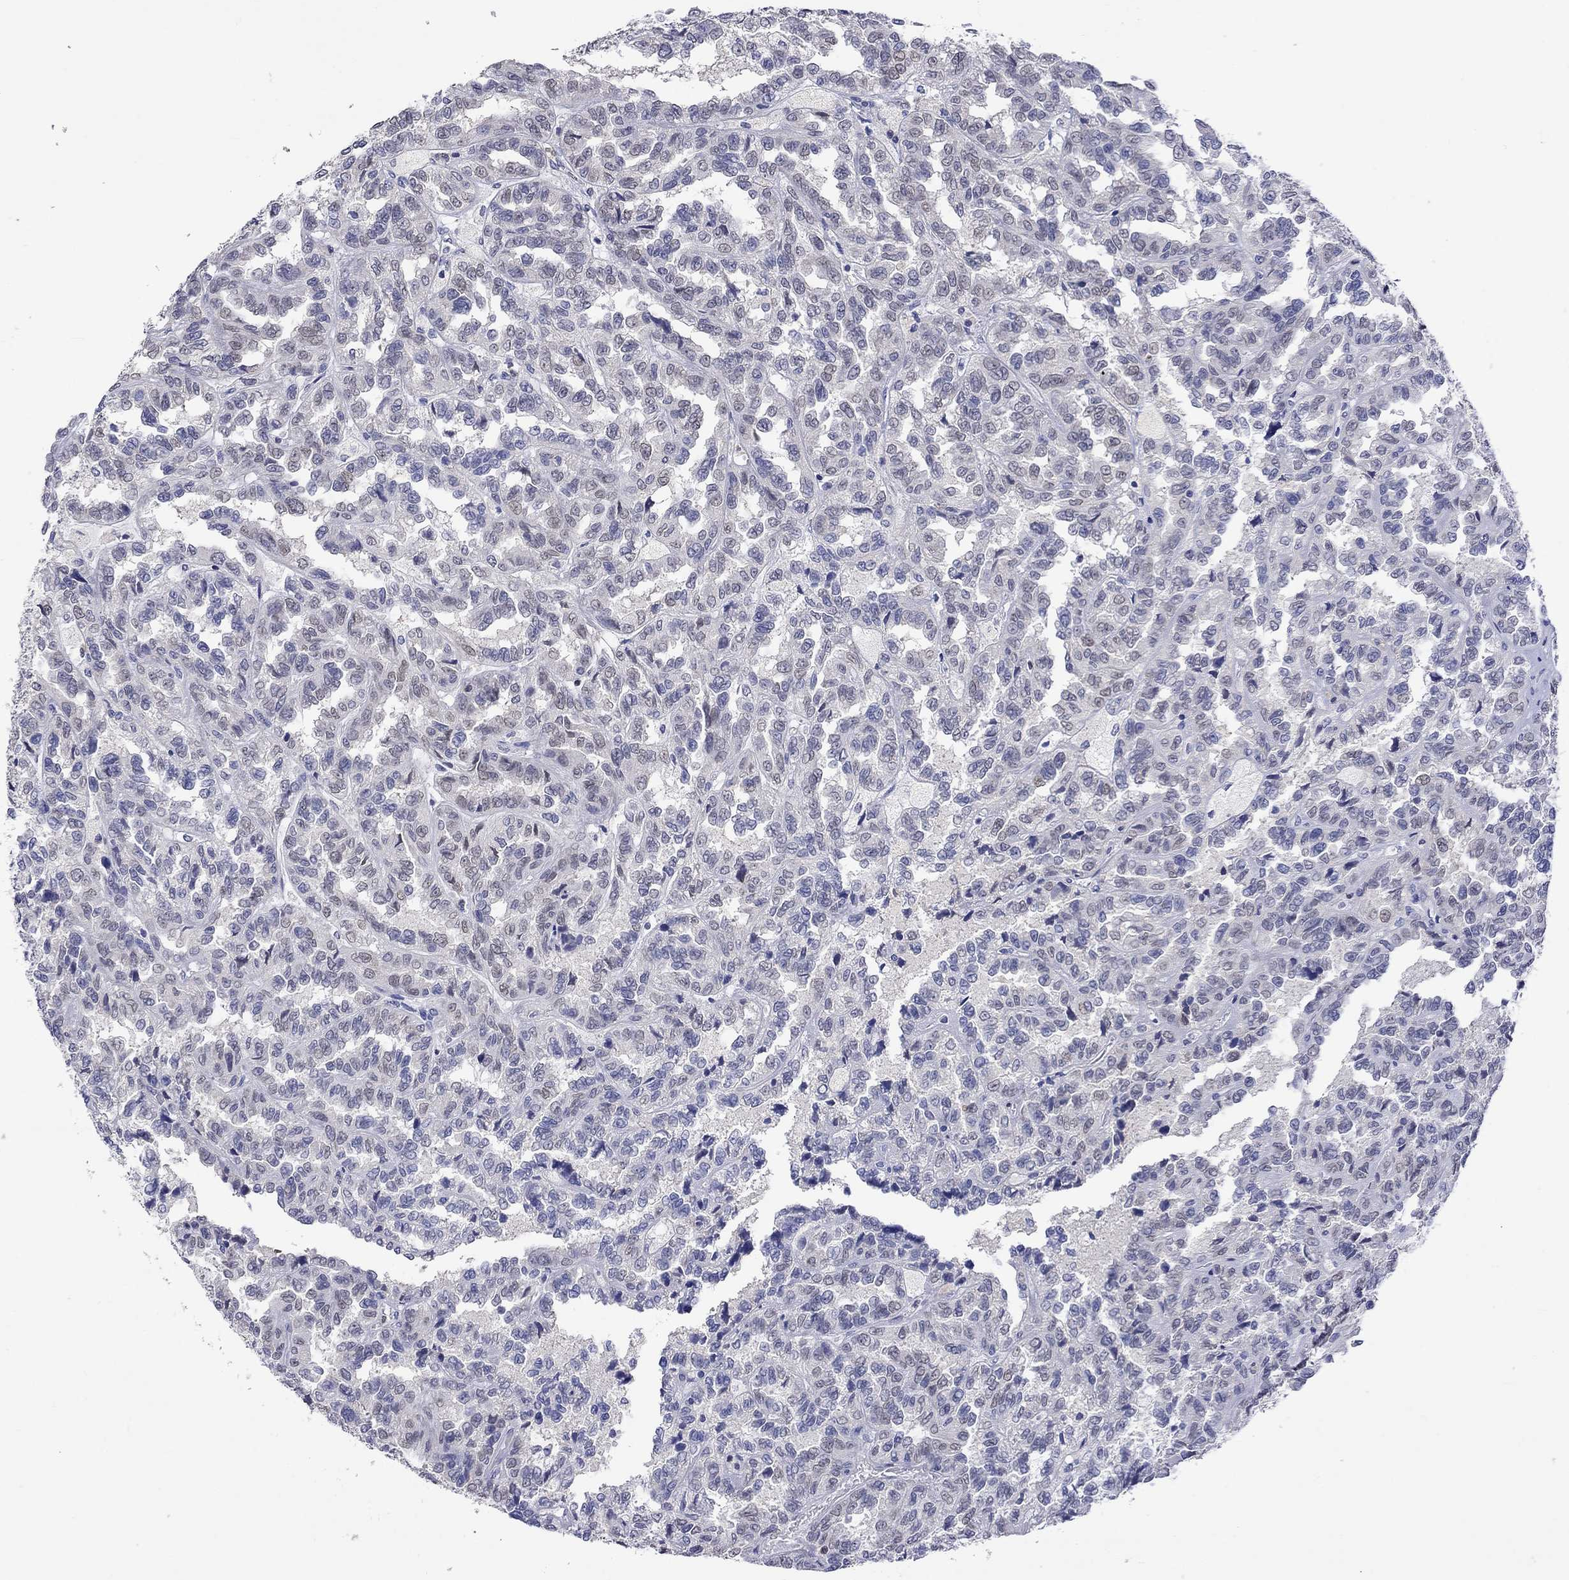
{"staining": {"intensity": "weak", "quantity": "<25%", "location": "nuclear"}, "tissue": "renal cancer", "cell_type": "Tumor cells", "image_type": "cancer", "snomed": [{"axis": "morphology", "description": "Adenocarcinoma, NOS"}, {"axis": "topography", "description": "Kidney"}], "caption": "Renal cancer (adenocarcinoma) was stained to show a protein in brown. There is no significant positivity in tumor cells. (DAB (3,3'-diaminobenzidine) immunohistochemistry (IHC), high magnification).", "gene": "LRFN4", "patient": {"sex": "male", "age": 79}}